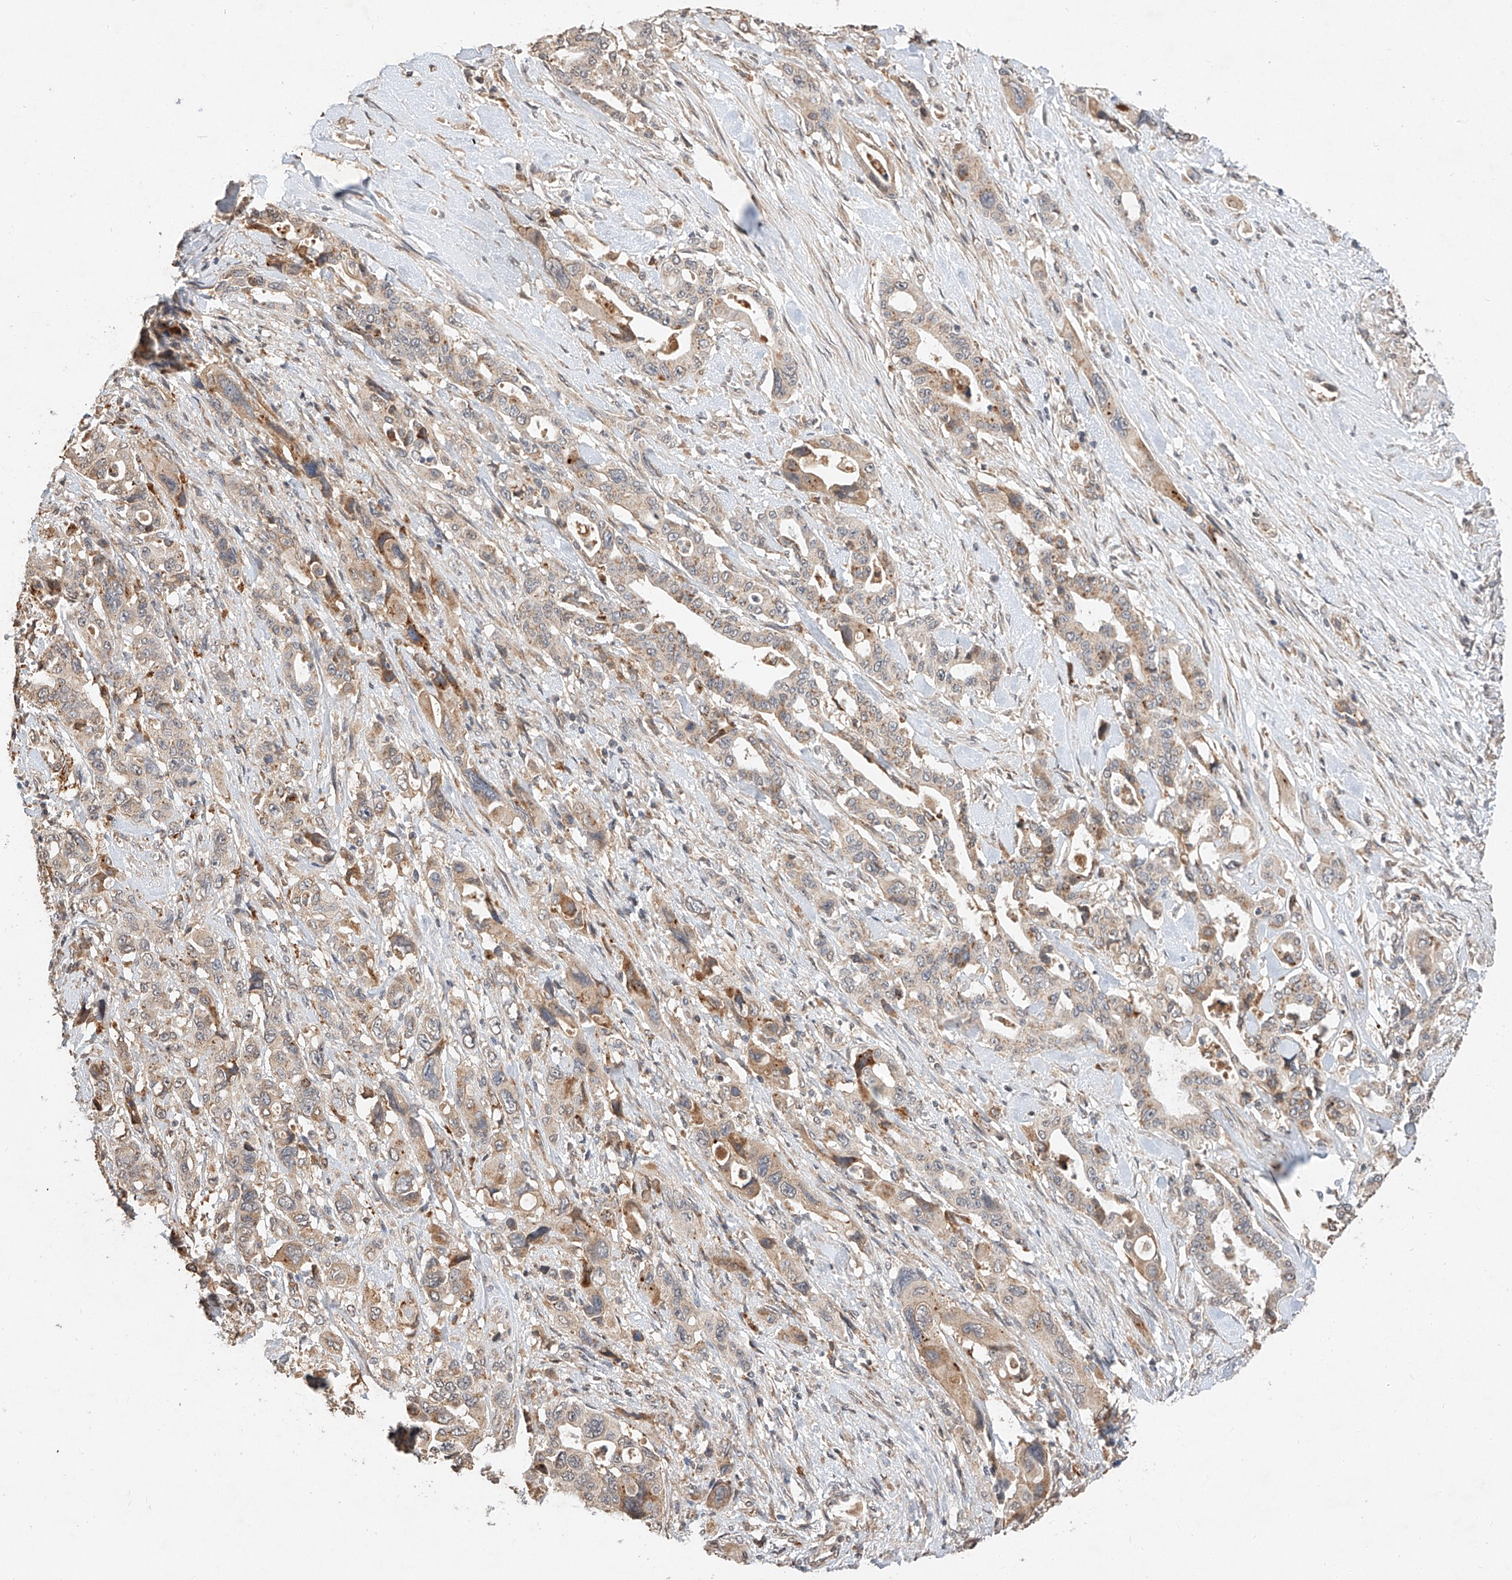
{"staining": {"intensity": "moderate", "quantity": "<25%", "location": "cytoplasmic/membranous"}, "tissue": "pancreatic cancer", "cell_type": "Tumor cells", "image_type": "cancer", "snomed": [{"axis": "morphology", "description": "Adenocarcinoma, NOS"}, {"axis": "topography", "description": "Pancreas"}], "caption": "A high-resolution histopathology image shows IHC staining of pancreatic cancer (adenocarcinoma), which reveals moderate cytoplasmic/membranous positivity in about <25% of tumor cells.", "gene": "SUSD6", "patient": {"sex": "male", "age": 46}}